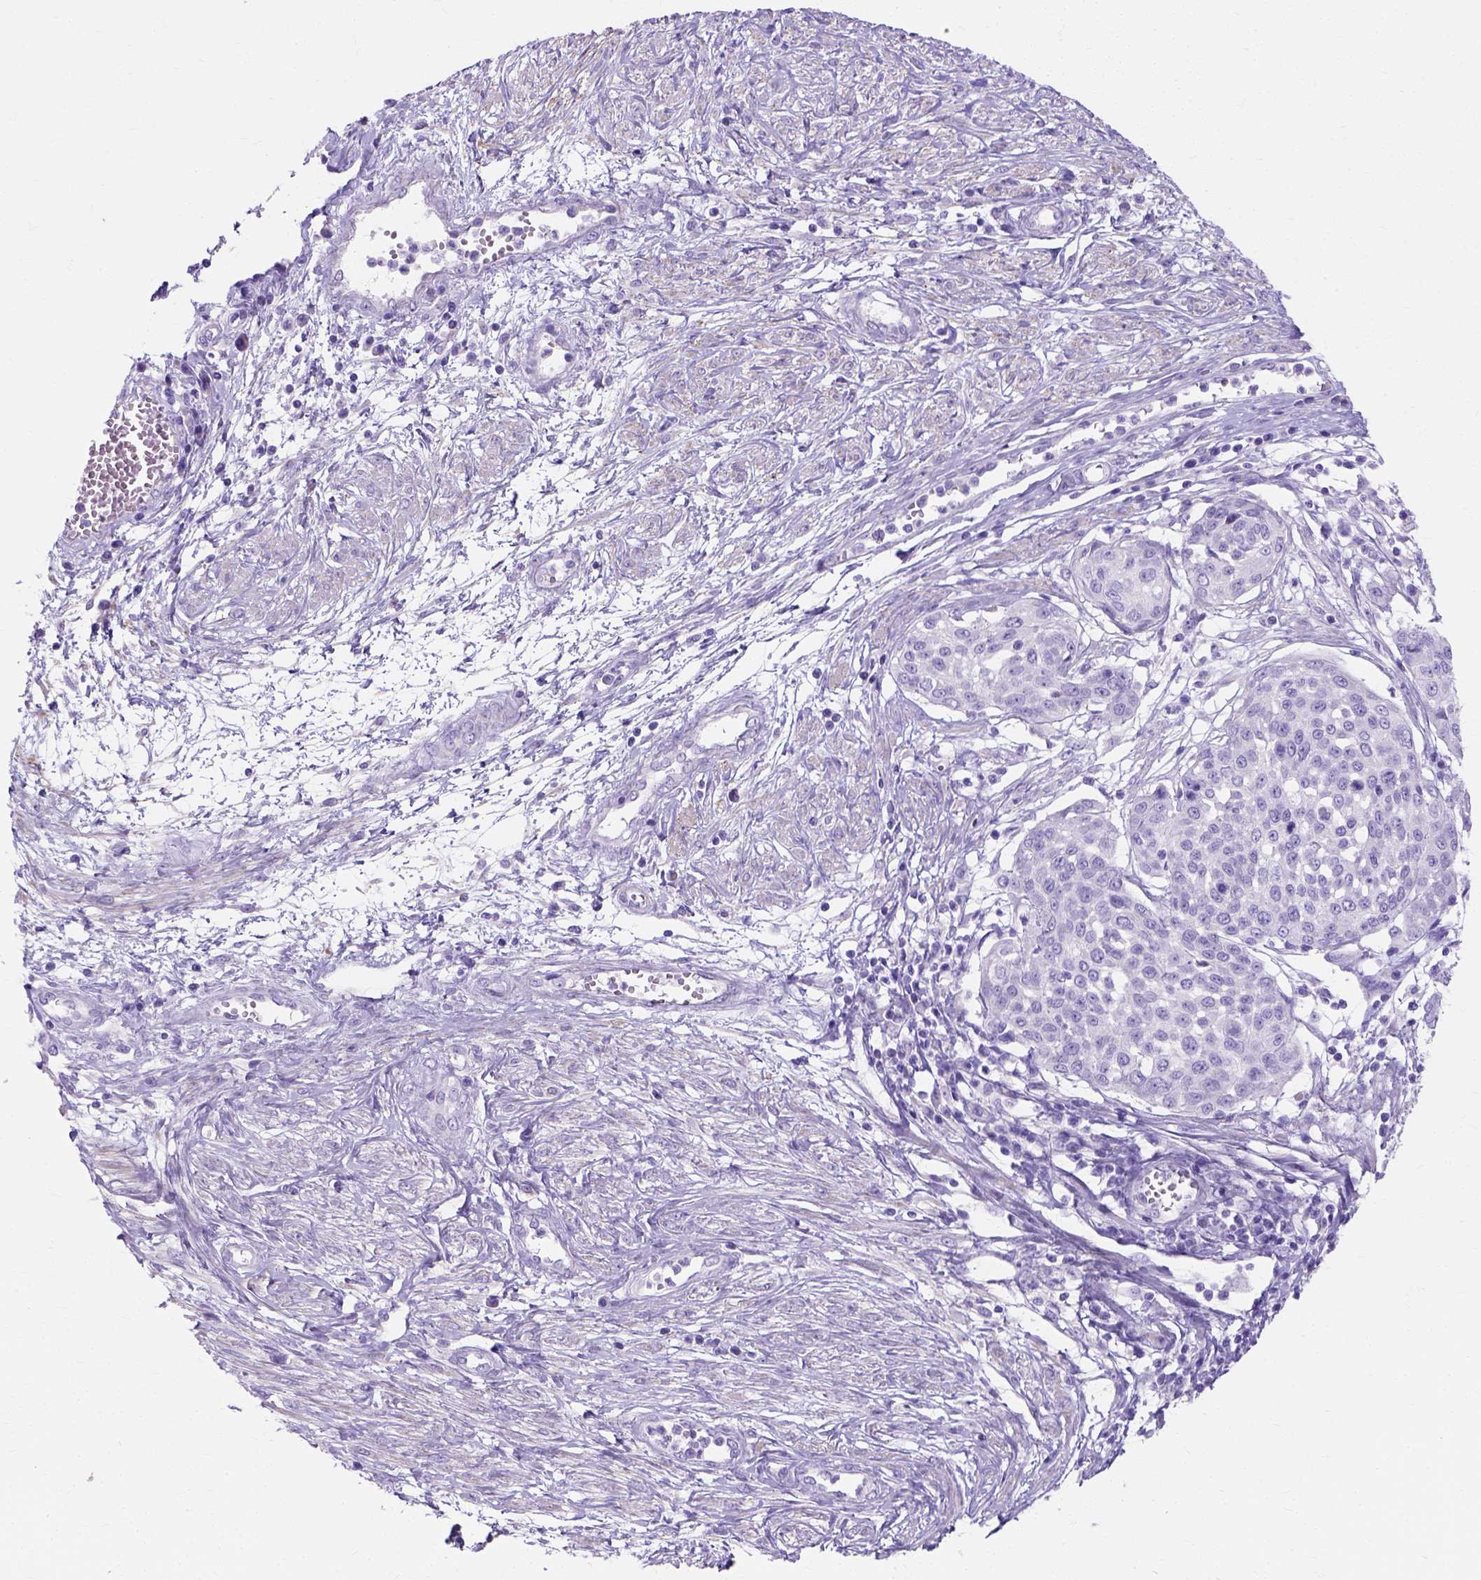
{"staining": {"intensity": "negative", "quantity": "none", "location": "none"}, "tissue": "cervical cancer", "cell_type": "Tumor cells", "image_type": "cancer", "snomed": [{"axis": "morphology", "description": "Squamous cell carcinoma, NOS"}, {"axis": "topography", "description": "Cervix"}], "caption": "Protein analysis of cervical squamous cell carcinoma exhibits no significant positivity in tumor cells. Brightfield microscopy of immunohistochemistry stained with DAB (brown) and hematoxylin (blue), captured at high magnification.", "gene": "MYH15", "patient": {"sex": "female", "age": 34}}